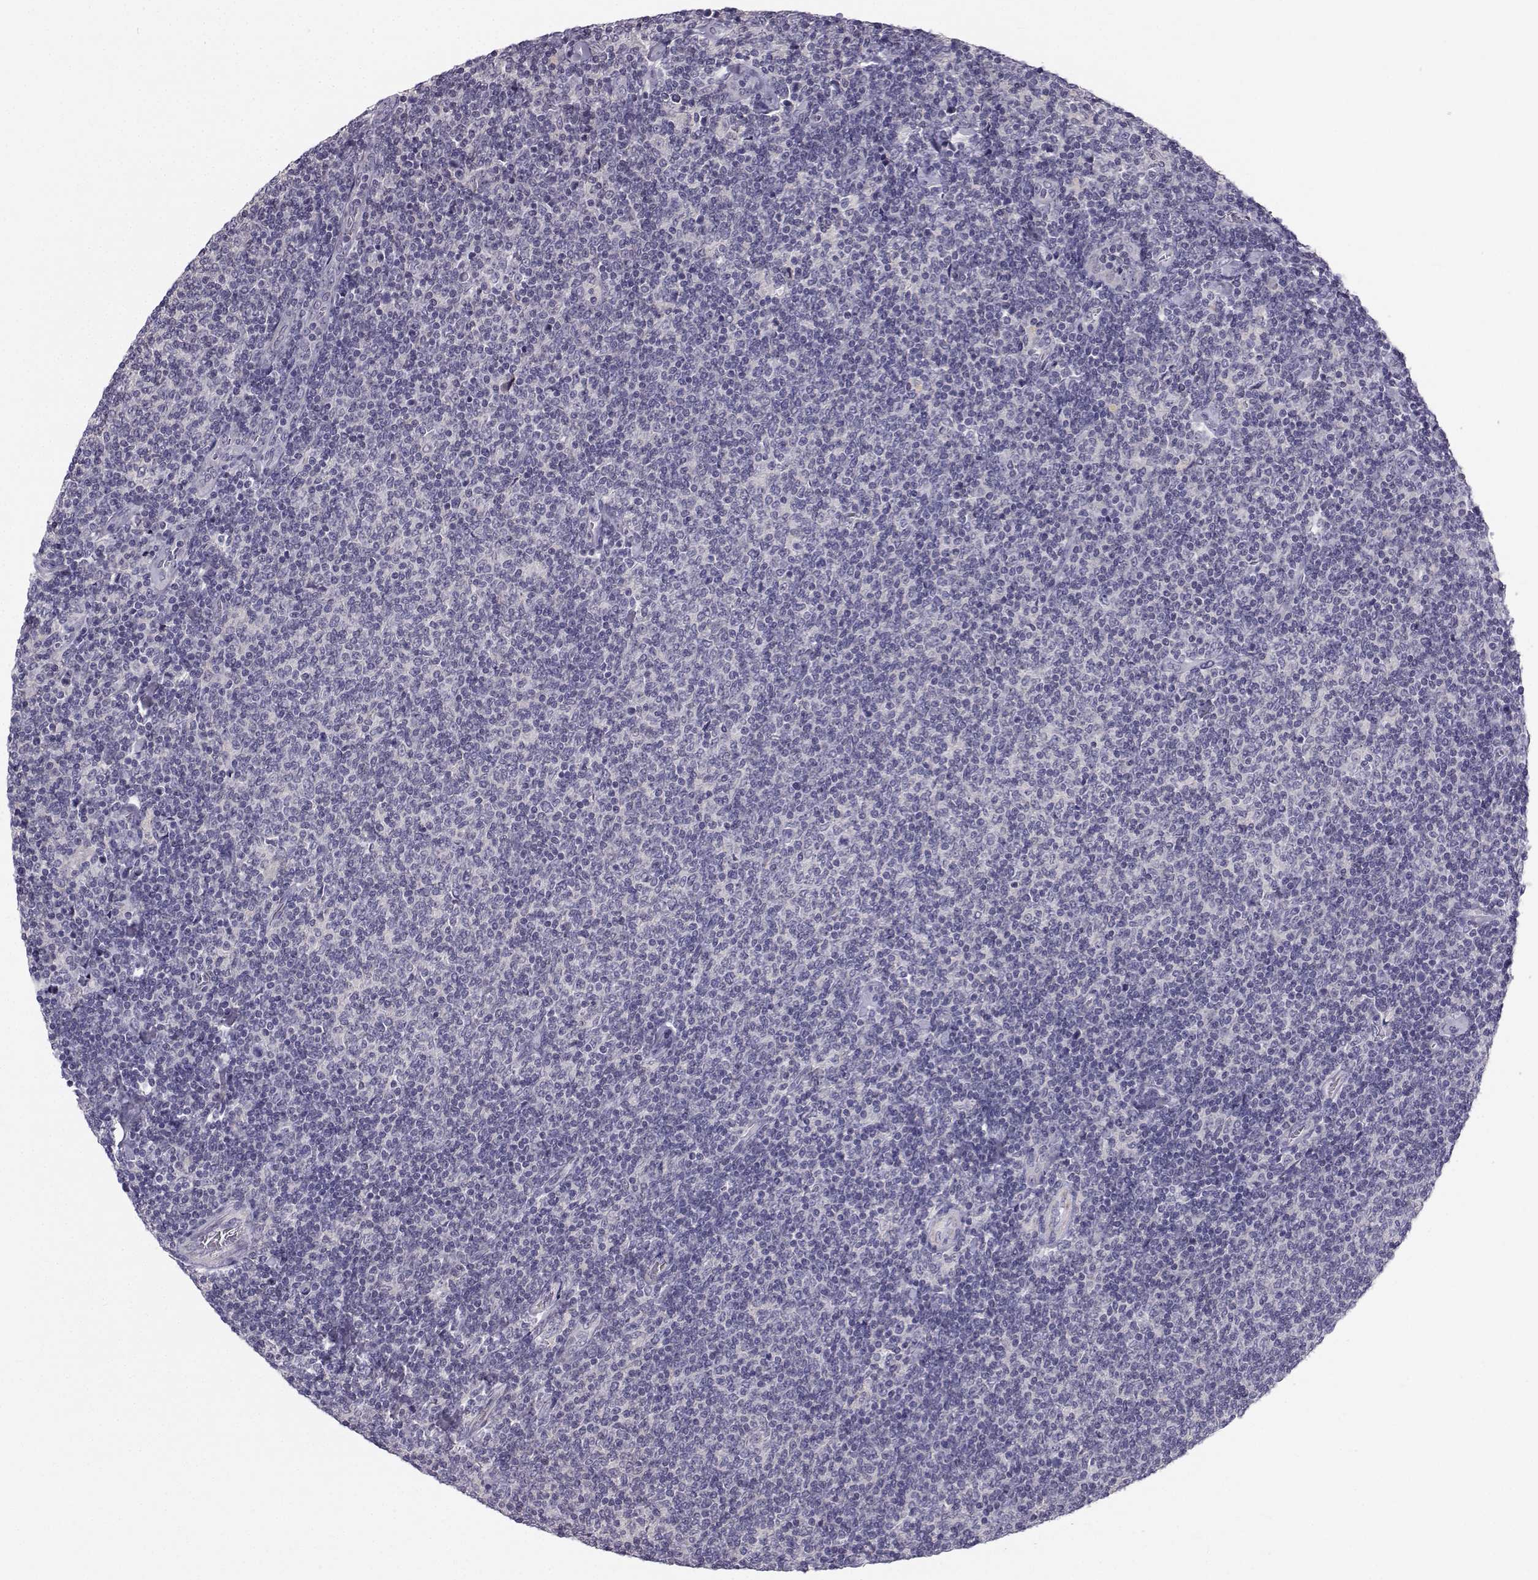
{"staining": {"intensity": "negative", "quantity": "none", "location": "none"}, "tissue": "lymphoma", "cell_type": "Tumor cells", "image_type": "cancer", "snomed": [{"axis": "morphology", "description": "Malignant lymphoma, non-Hodgkin's type, Low grade"}, {"axis": "topography", "description": "Lymph node"}], "caption": "A high-resolution histopathology image shows IHC staining of low-grade malignant lymphoma, non-Hodgkin's type, which demonstrates no significant expression in tumor cells.", "gene": "MROH7", "patient": {"sex": "male", "age": 52}}